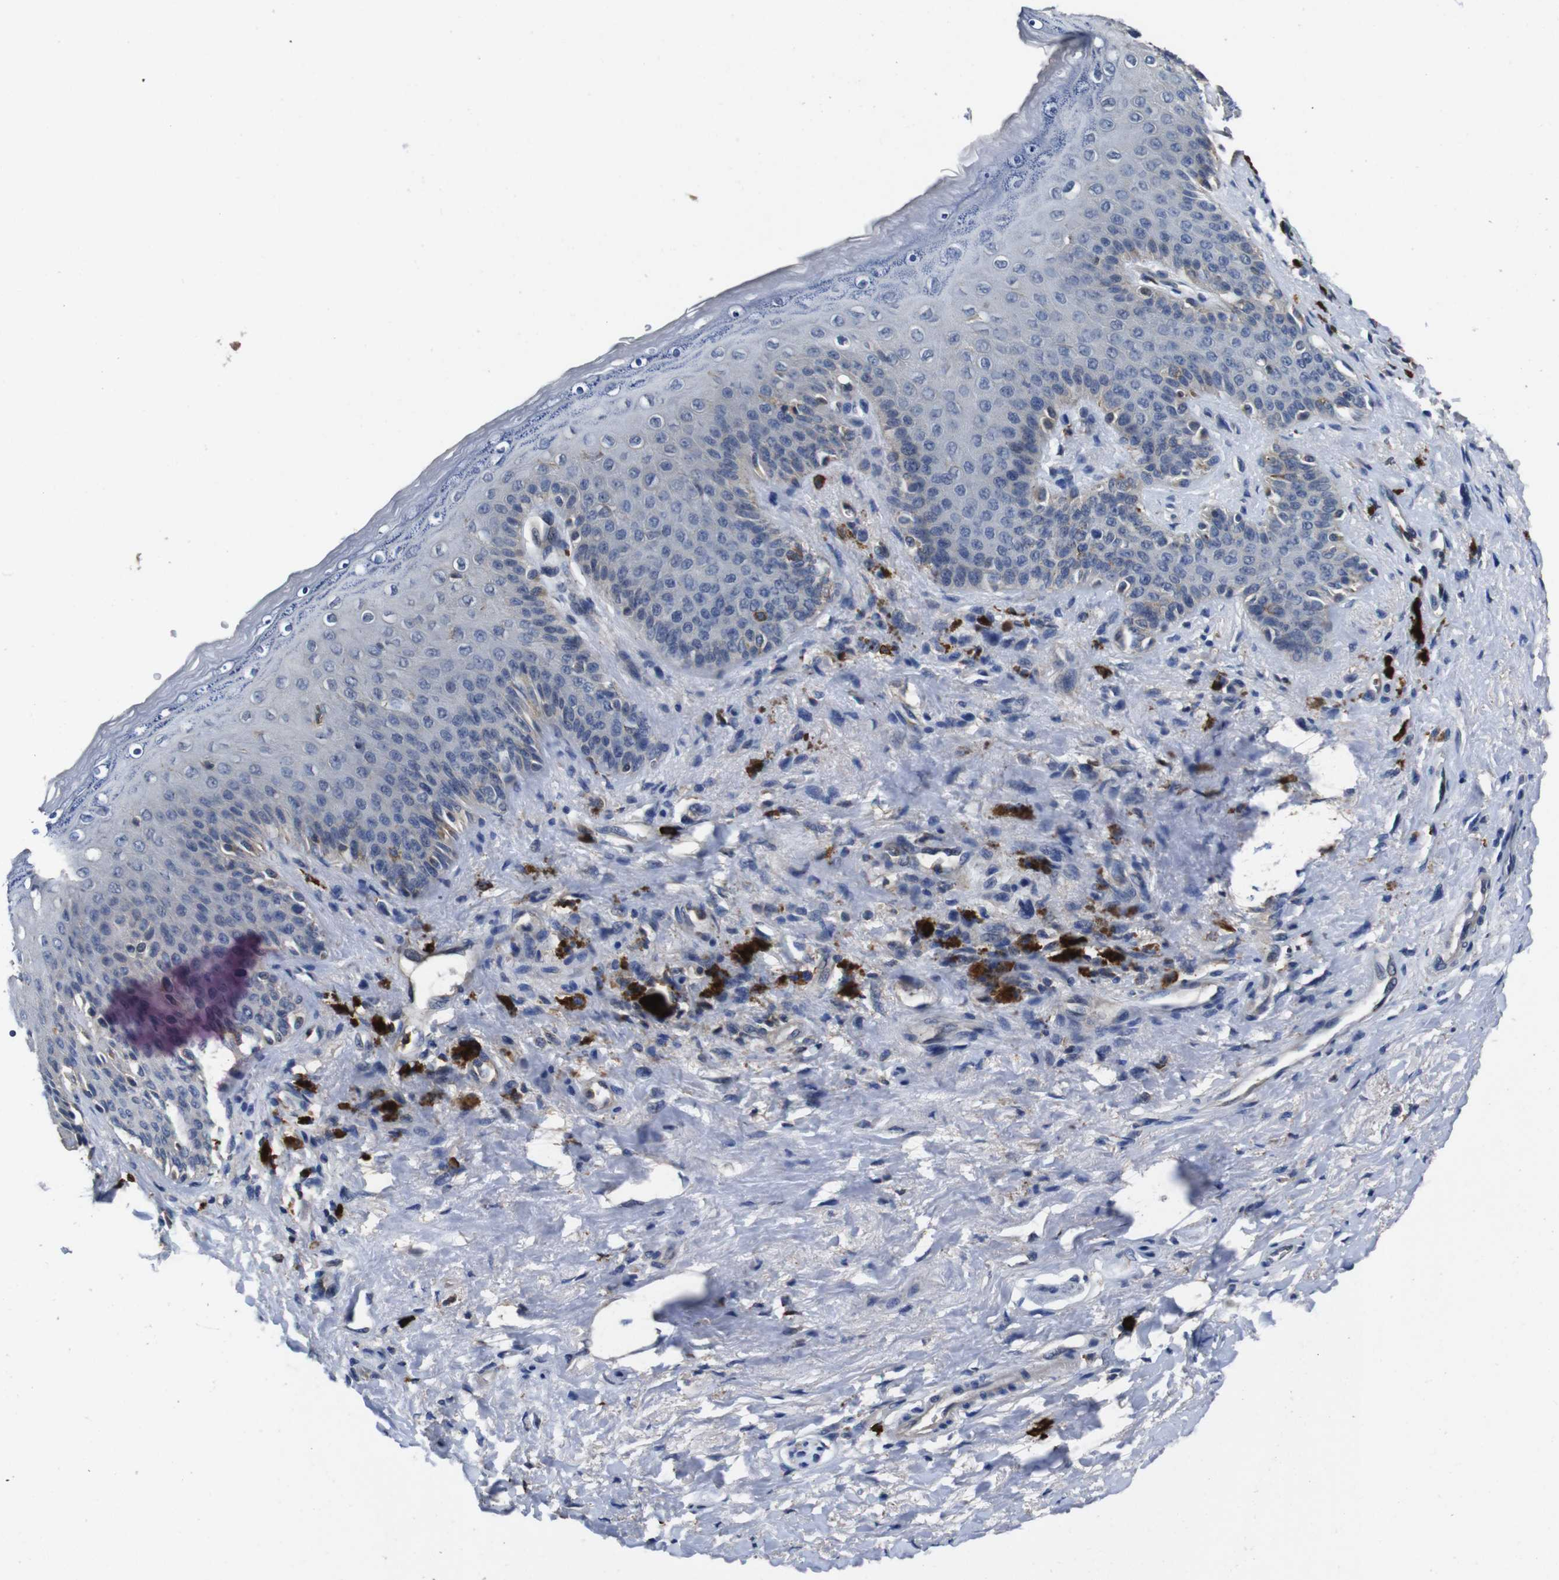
{"staining": {"intensity": "negative", "quantity": "none", "location": "none"}, "tissue": "skin", "cell_type": "Epidermal cells", "image_type": "normal", "snomed": [{"axis": "morphology", "description": "Normal tissue, NOS"}, {"axis": "topography", "description": "Anal"}], "caption": "Photomicrograph shows no significant protein positivity in epidermal cells of normal skin. Brightfield microscopy of immunohistochemistry (IHC) stained with DAB (brown) and hematoxylin (blue), captured at high magnification.", "gene": "GLIPR1", "patient": {"sex": "female", "age": 46}}